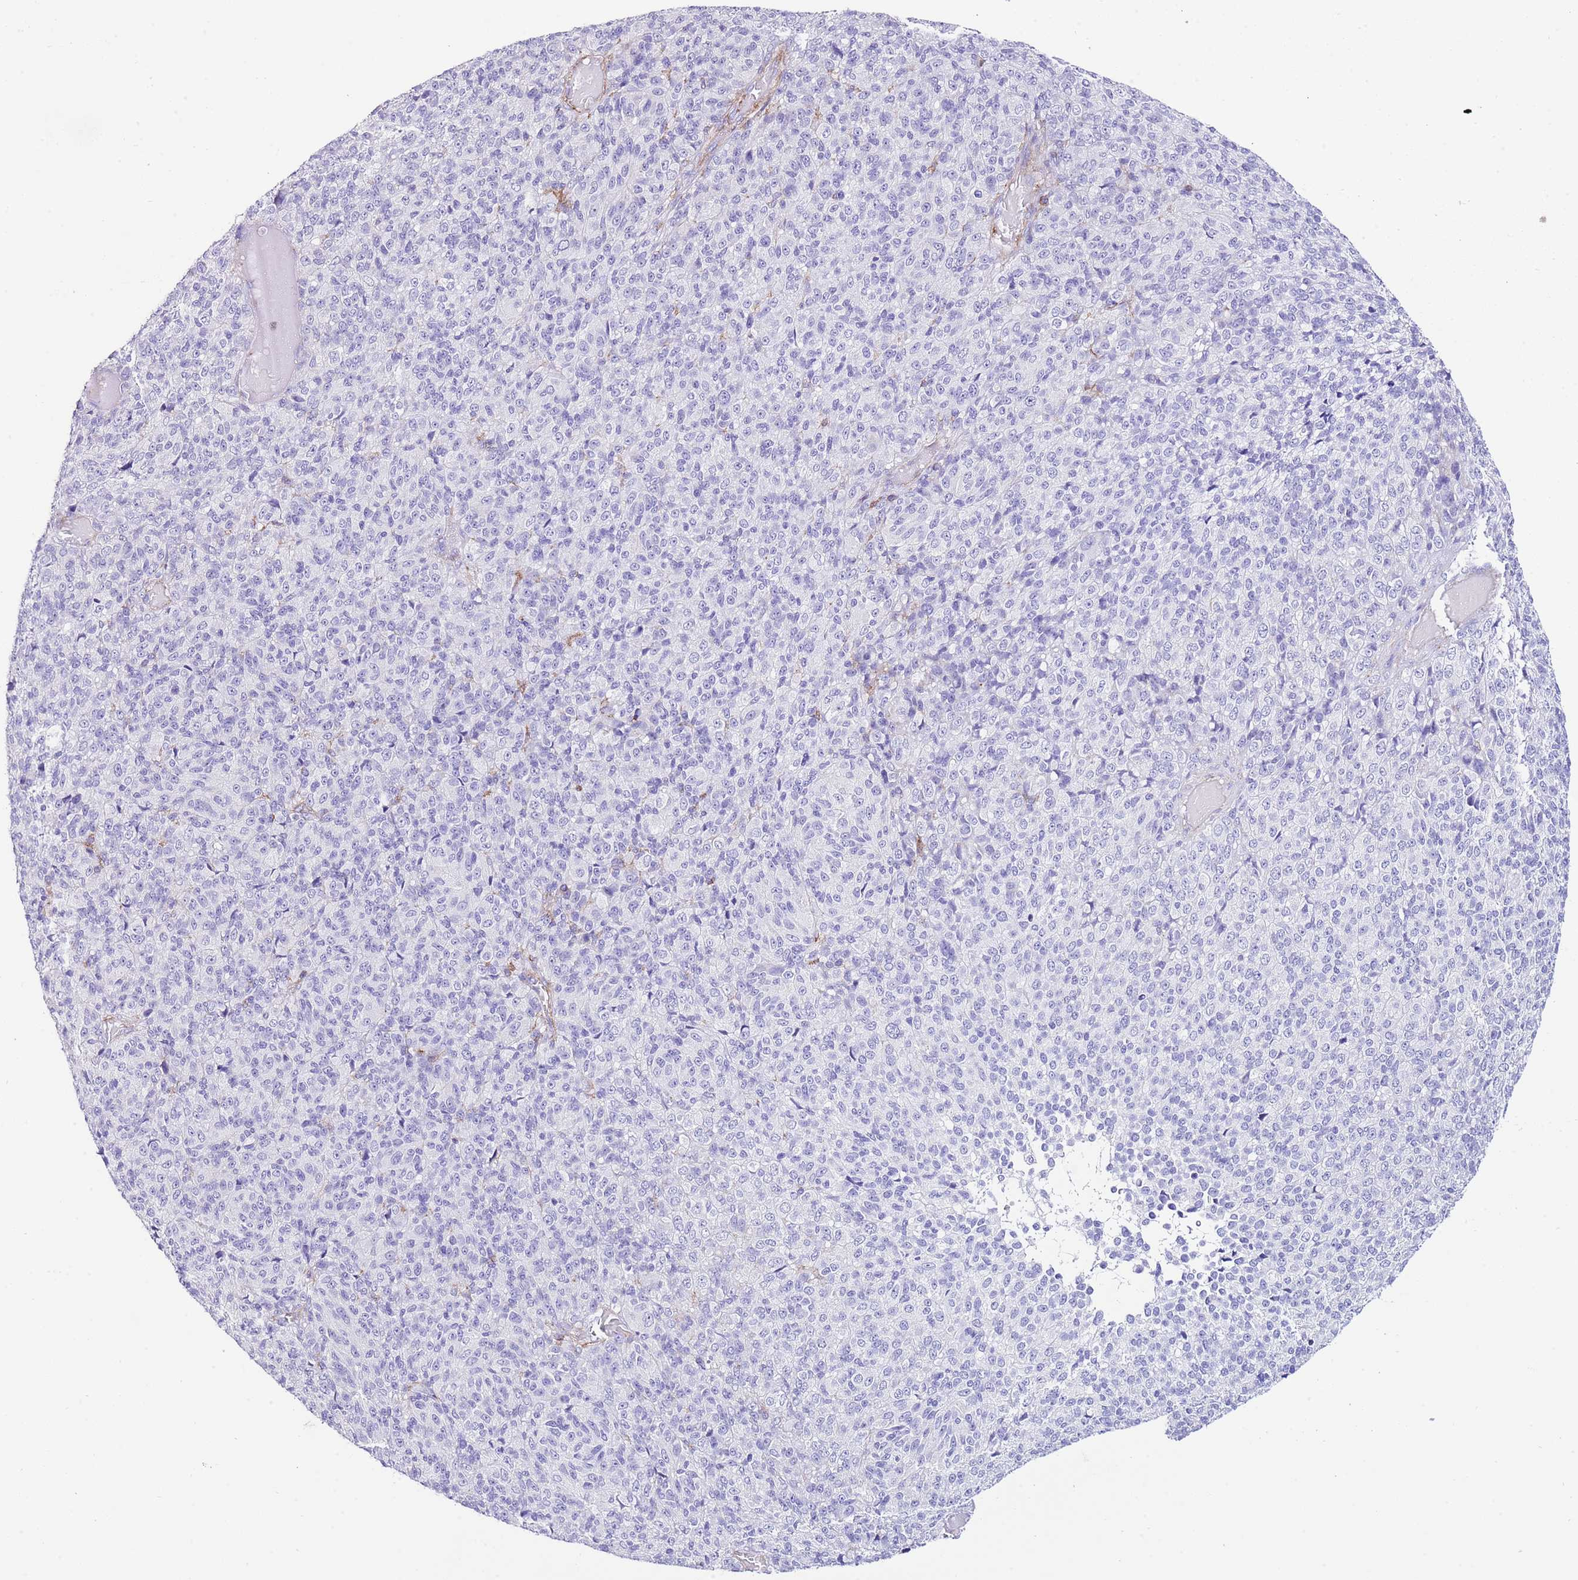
{"staining": {"intensity": "negative", "quantity": "none", "location": "none"}, "tissue": "melanoma", "cell_type": "Tumor cells", "image_type": "cancer", "snomed": [{"axis": "morphology", "description": "Malignant melanoma, Metastatic site"}, {"axis": "topography", "description": "Brain"}], "caption": "There is no significant positivity in tumor cells of malignant melanoma (metastatic site).", "gene": "ALDH3A1", "patient": {"sex": "female", "age": 56}}